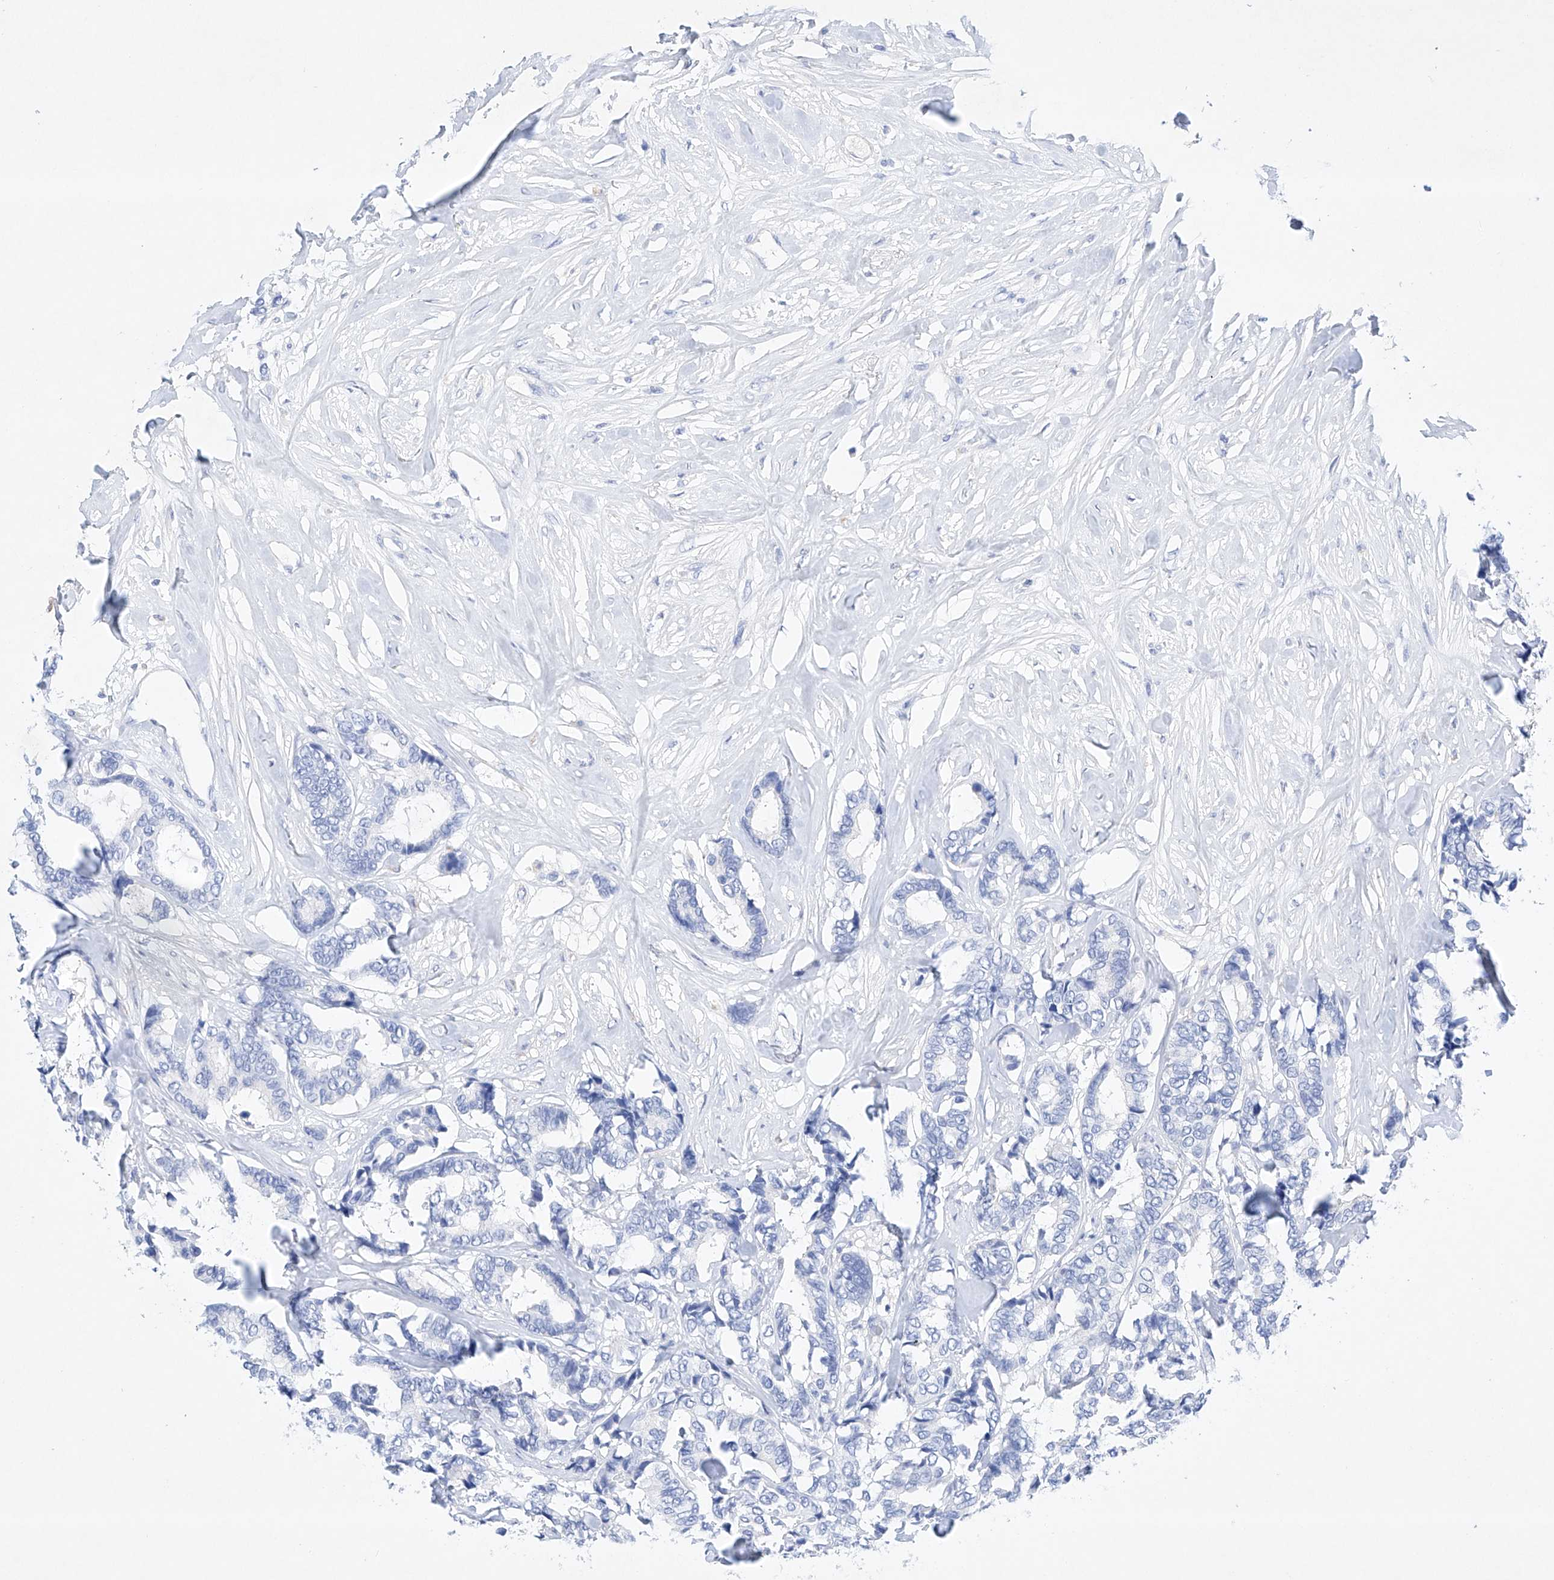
{"staining": {"intensity": "negative", "quantity": "none", "location": "none"}, "tissue": "breast cancer", "cell_type": "Tumor cells", "image_type": "cancer", "snomed": [{"axis": "morphology", "description": "Duct carcinoma"}, {"axis": "topography", "description": "Breast"}], "caption": "Tumor cells are negative for brown protein staining in intraductal carcinoma (breast).", "gene": "LURAP1", "patient": {"sex": "female", "age": 87}}